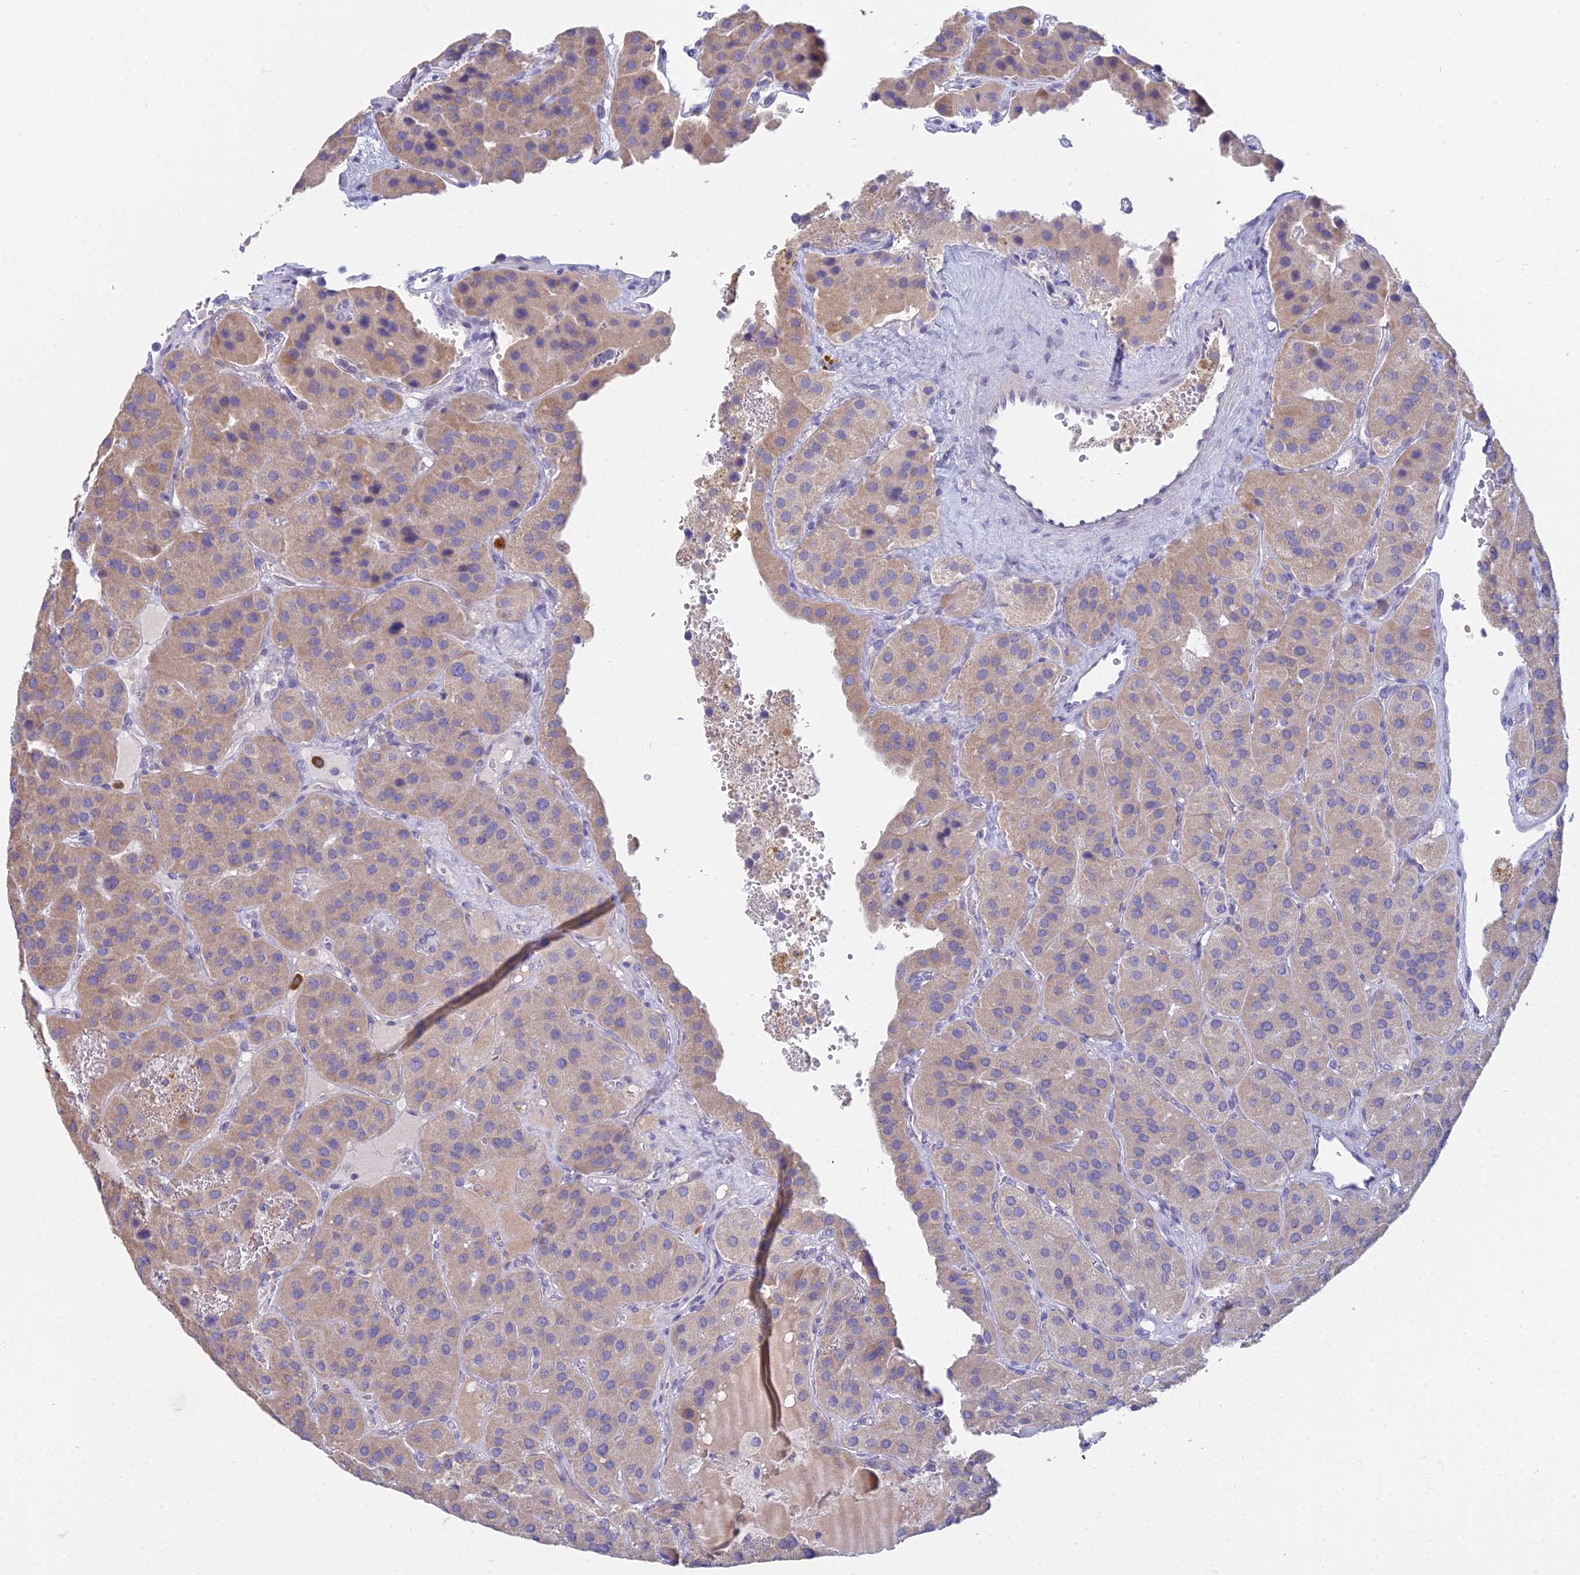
{"staining": {"intensity": "weak", "quantity": ">75%", "location": "cytoplasmic/membranous"}, "tissue": "parathyroid gland", "cell_type": "Glandular cells", "image_type": "normal", "snomed": [{"axis": "morphology", "description": "Normal tissue, NOS"}, {"axis": "morphology", "description": "Adenoma, NOS"}, {"axis": "topography", "description": "Parathyroid gland"}], "caption": "Immunohistochemistry photomicrograph of unremarkable parathyroid gland stained for a protein (brown), which reveals low levels of weak cytoplasmic/membranous expression in approximately >75% of glandular cells.", "gene": "CFAP206", "patient": {"sex": "female", "age": 86}}